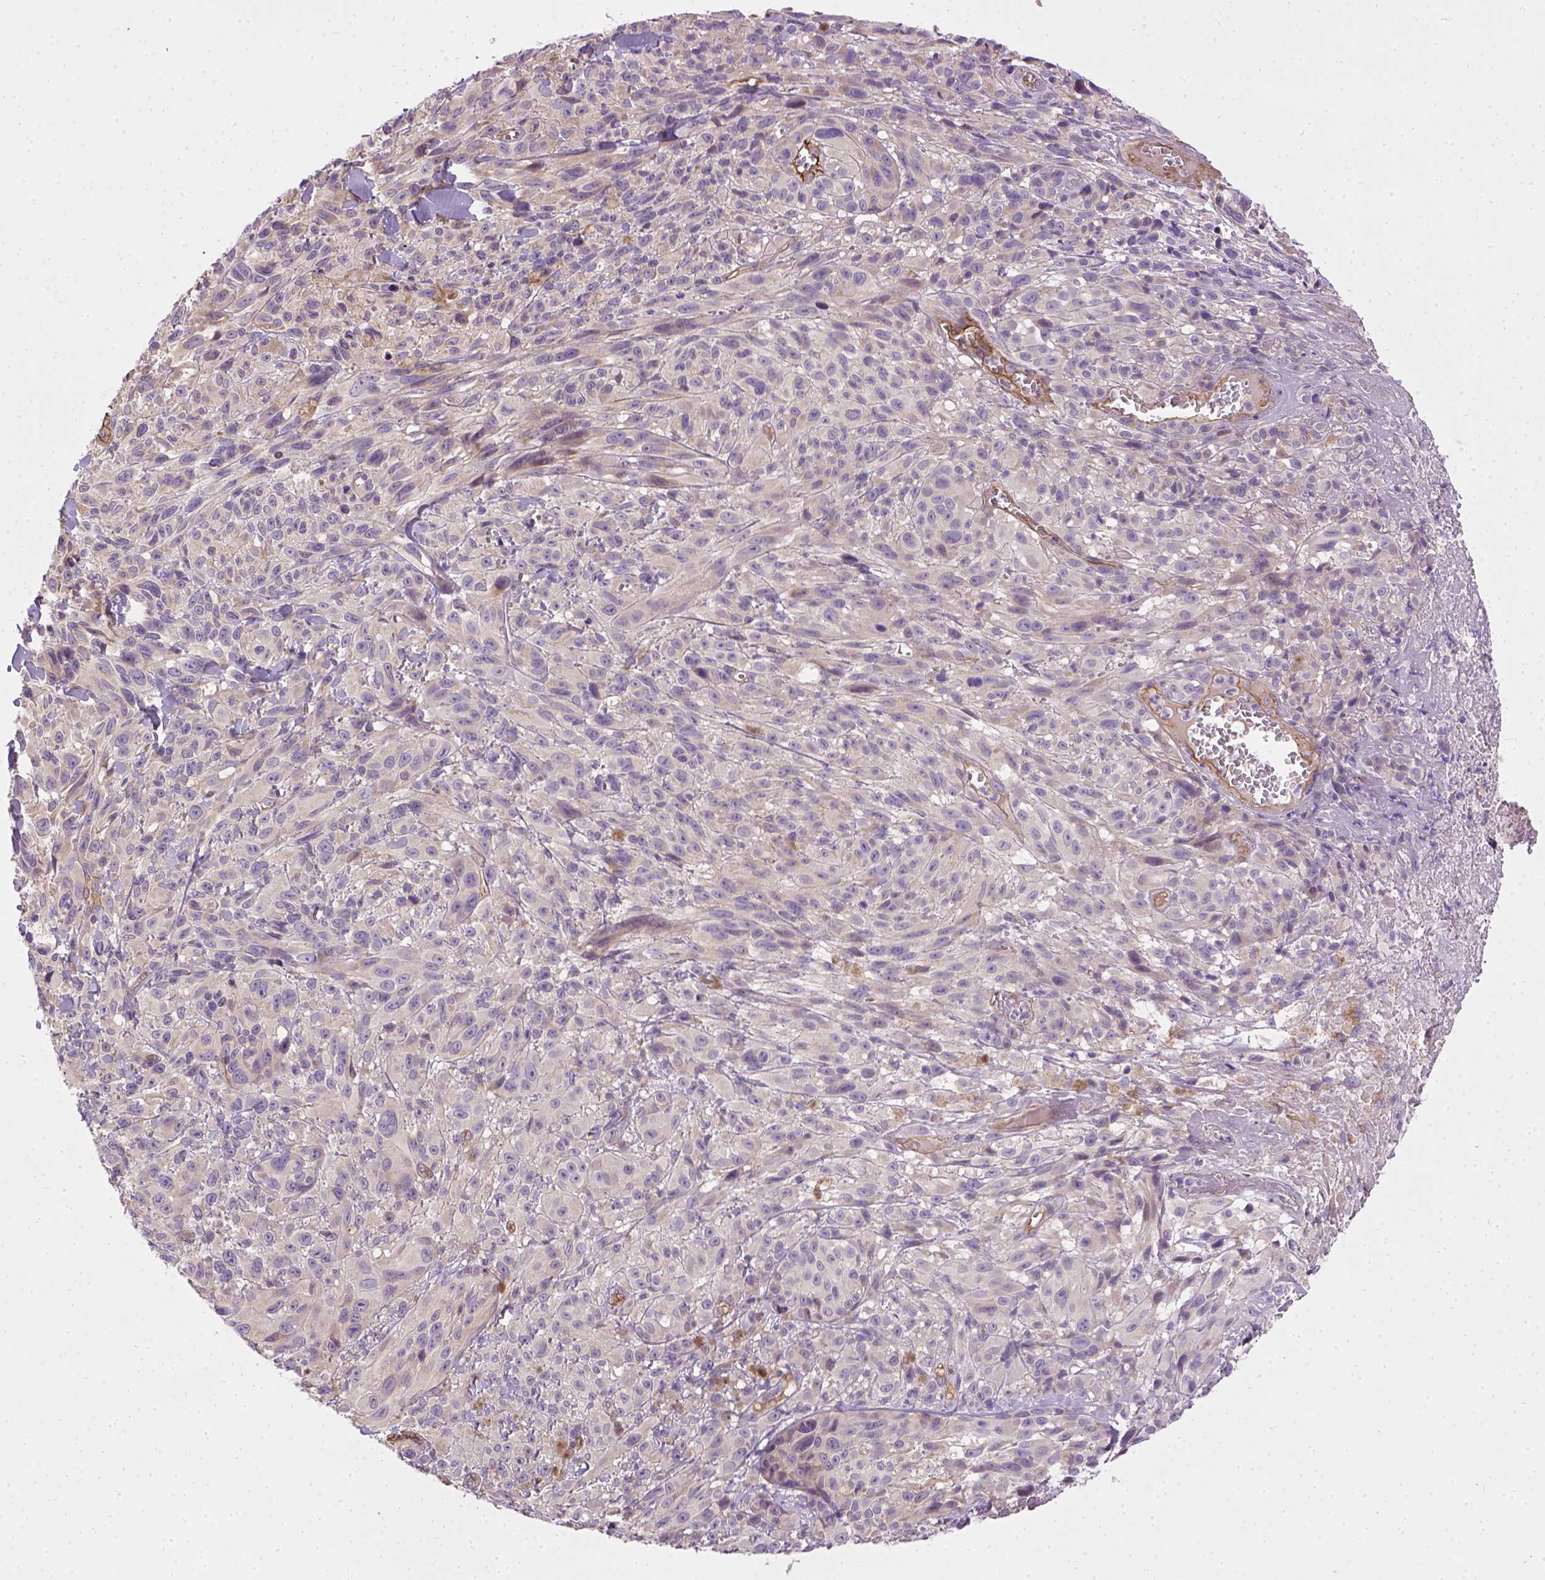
{"staining": {"intensity": "negative", "quantity": "none", "location": "none"}, "tissue": "melanoma", "cell_type": "Tumor cells", "image_type": "cancer", "snomed": [{"axis": "morphology", "description": "Malignant melanoma, NOS"}, {"axis": "topography", "description": "Skin"}], "caption": "Immunohistochemical staining of melanoma exhibits no significant staining in tumor cells.", "gene": "ENG", "patient": {"sex": "male", "age": 83}}